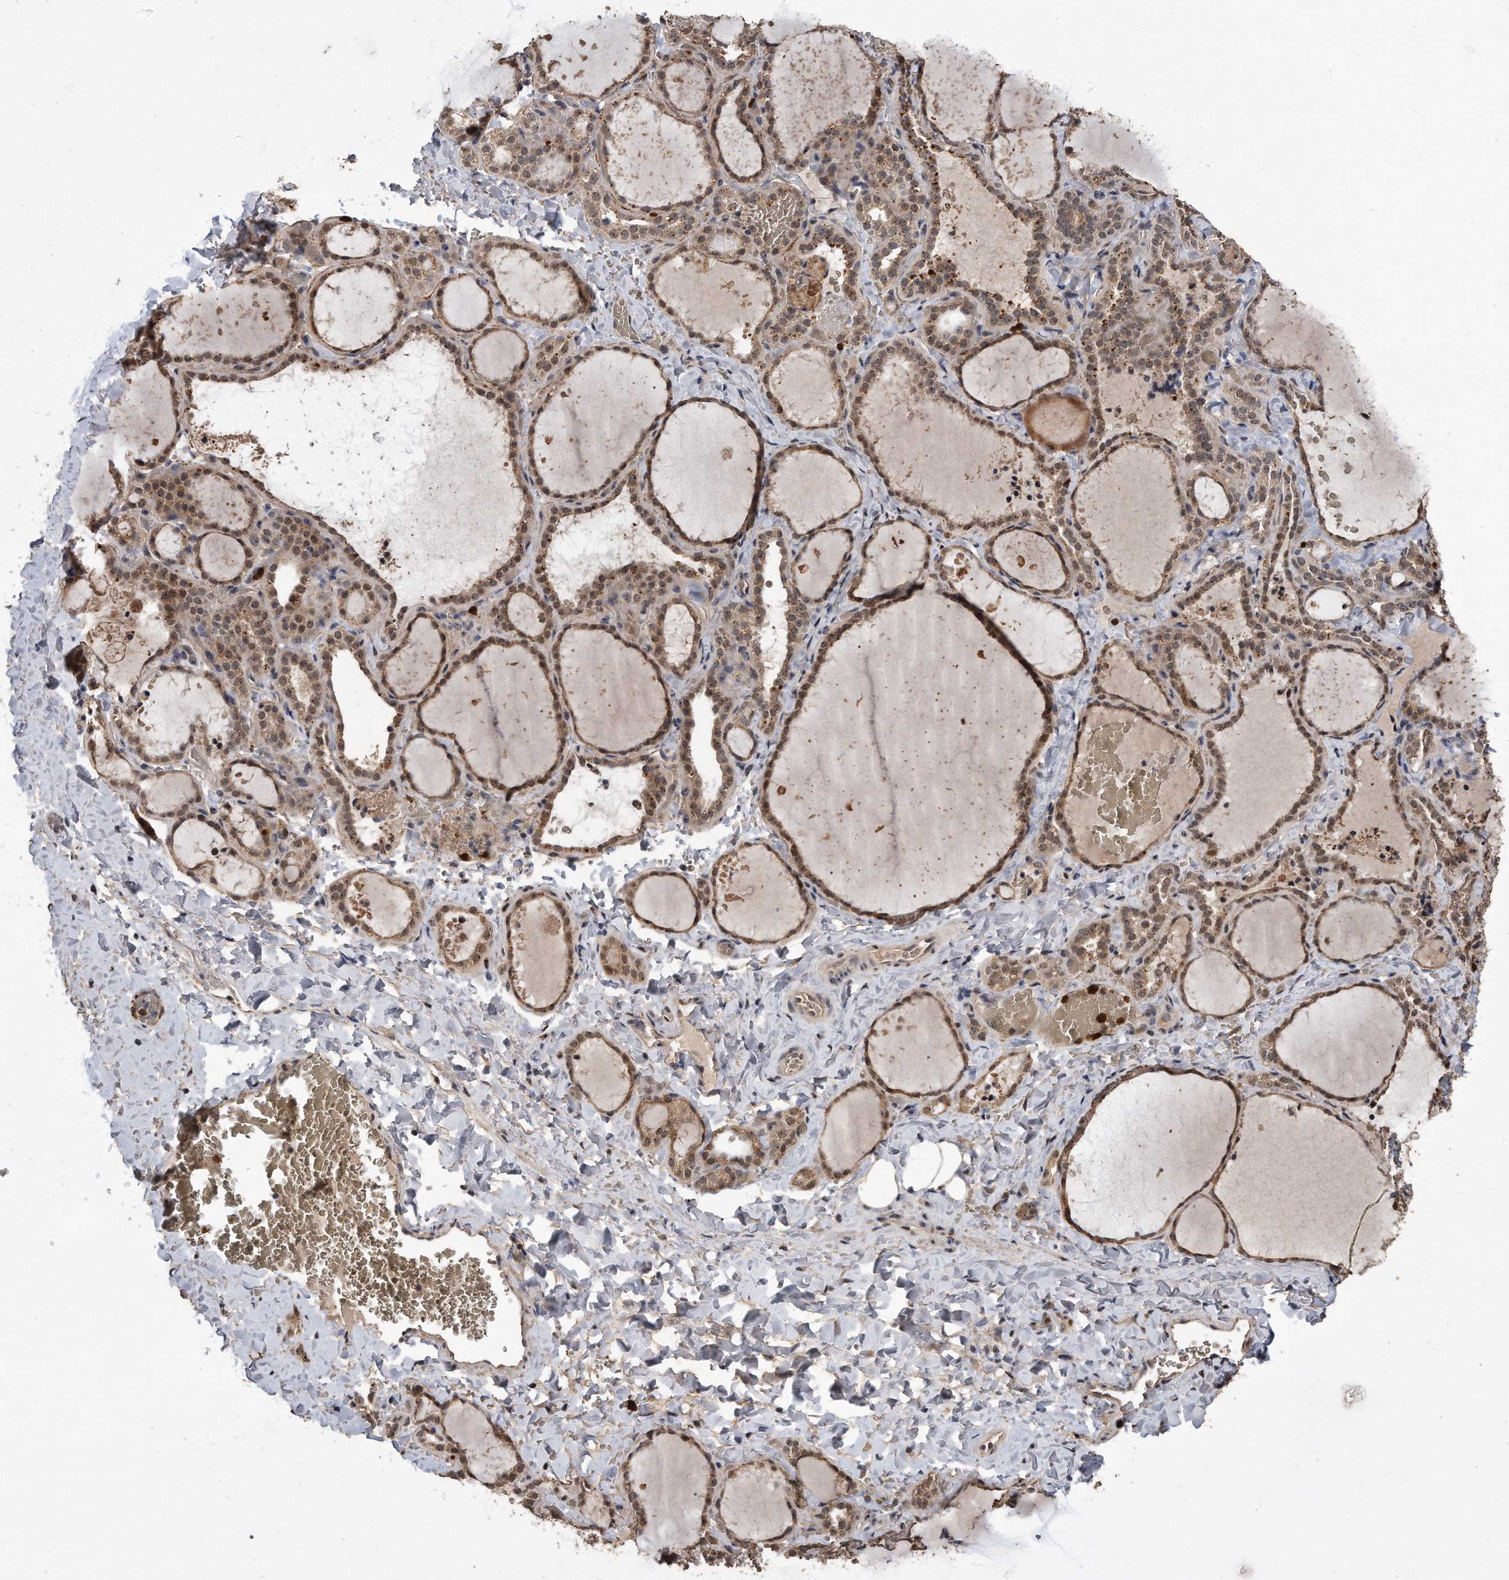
{"staining": {"intensity": "moderate", "quantity": ">75%", "location": "cytoplasmic/membranous,nuclear"}, "tissue": "thyroid gland", "cell_type": "Glandular cells", "image_type": "normal", "snomed": [{"axis": "morphology", "description": "Normal tissue, NOS"}, {"axis": "topography", "description": "Thyroid gland"}], "caption": "An image of thyroid gland stained for a protein displays moderate cytoplasmic/membranous,nuclear brown staining in glandular cells.", "gene": "PELO", "patient": {"sex": "female", "age": 22}}